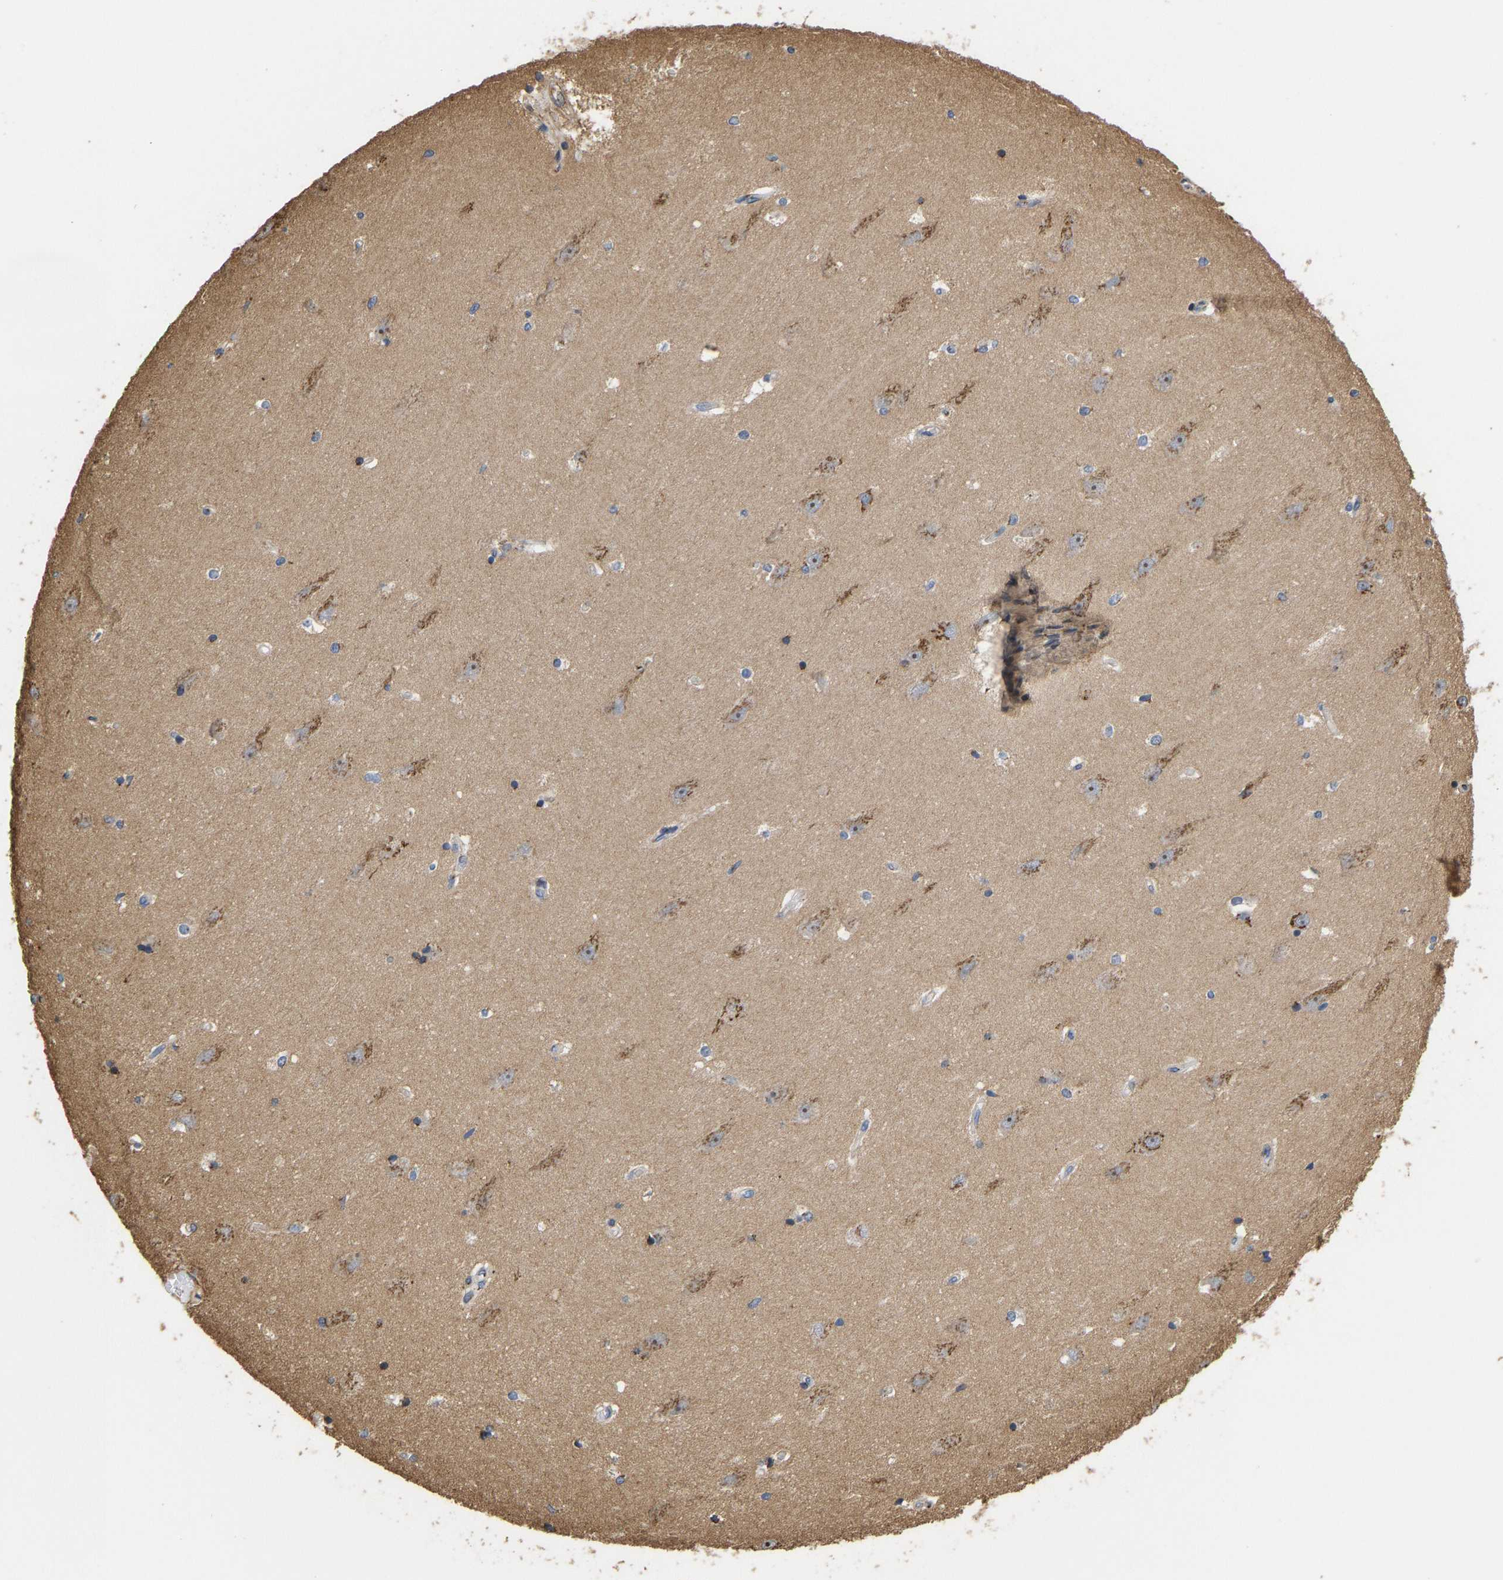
{"staining": {"intensity": "moderate", "quantity": "<25%", "location": "cytoplasmic/membranous"}, "tissue": "hippocampus", "cell_type": "Glial cells", "image_type": "normal", "snomed": [{"axis": "morphology", "description": "Normal tissue, NOS"}, {"axis": "topography", "description": "Hippocampus"}], "caption": "Hippocampus stained with immunohistochemistry (IHC) reveals moderate cytoplasmic/membranous positivity in about <25% of glial cells. (Brightfield microscopy of DAB IHC at high magnification).", "gene": "YIPF4", "patient": {"sex": "male", "age": 45}}